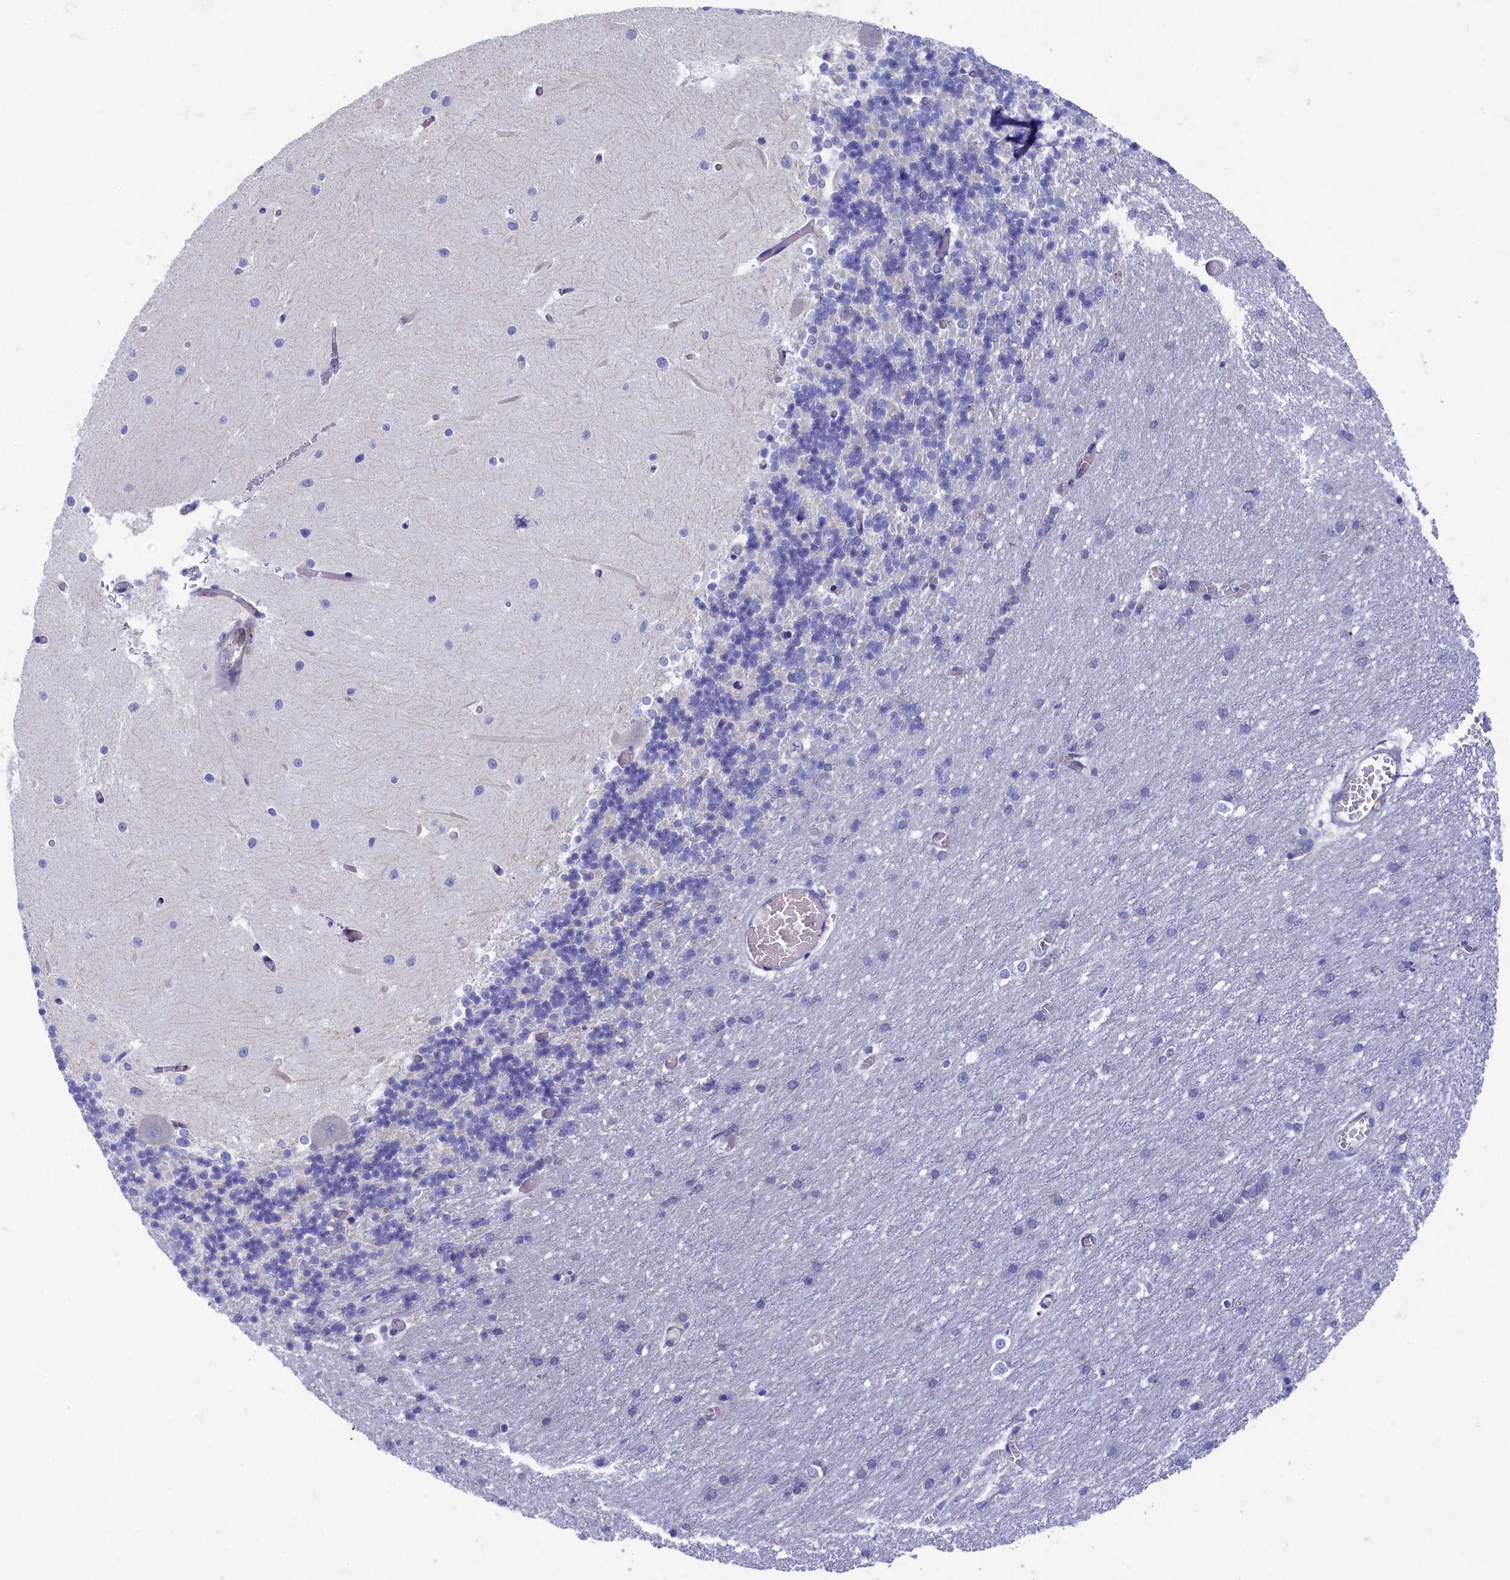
{"staining": {"intensity": "negative", "quantity": "none", "location": "none"}, "tissue": "cerebellum", "cell_type": "Cells in granular layer", "image_type": "normal", "snomed": [{"axis": "morphology", "description": "Normal tissue, NOS"}, {"axis": "topography", "description": "Cerebellum"}], "caption": "This histopathology image is of normal cerebellum stained with IHC to label a protein in brown with the nuclei are counter-stained blue. There is no expression in cells in granular layer.", "gene": "OCIAD2", "patient": {"sex": "male", "age": 37}}